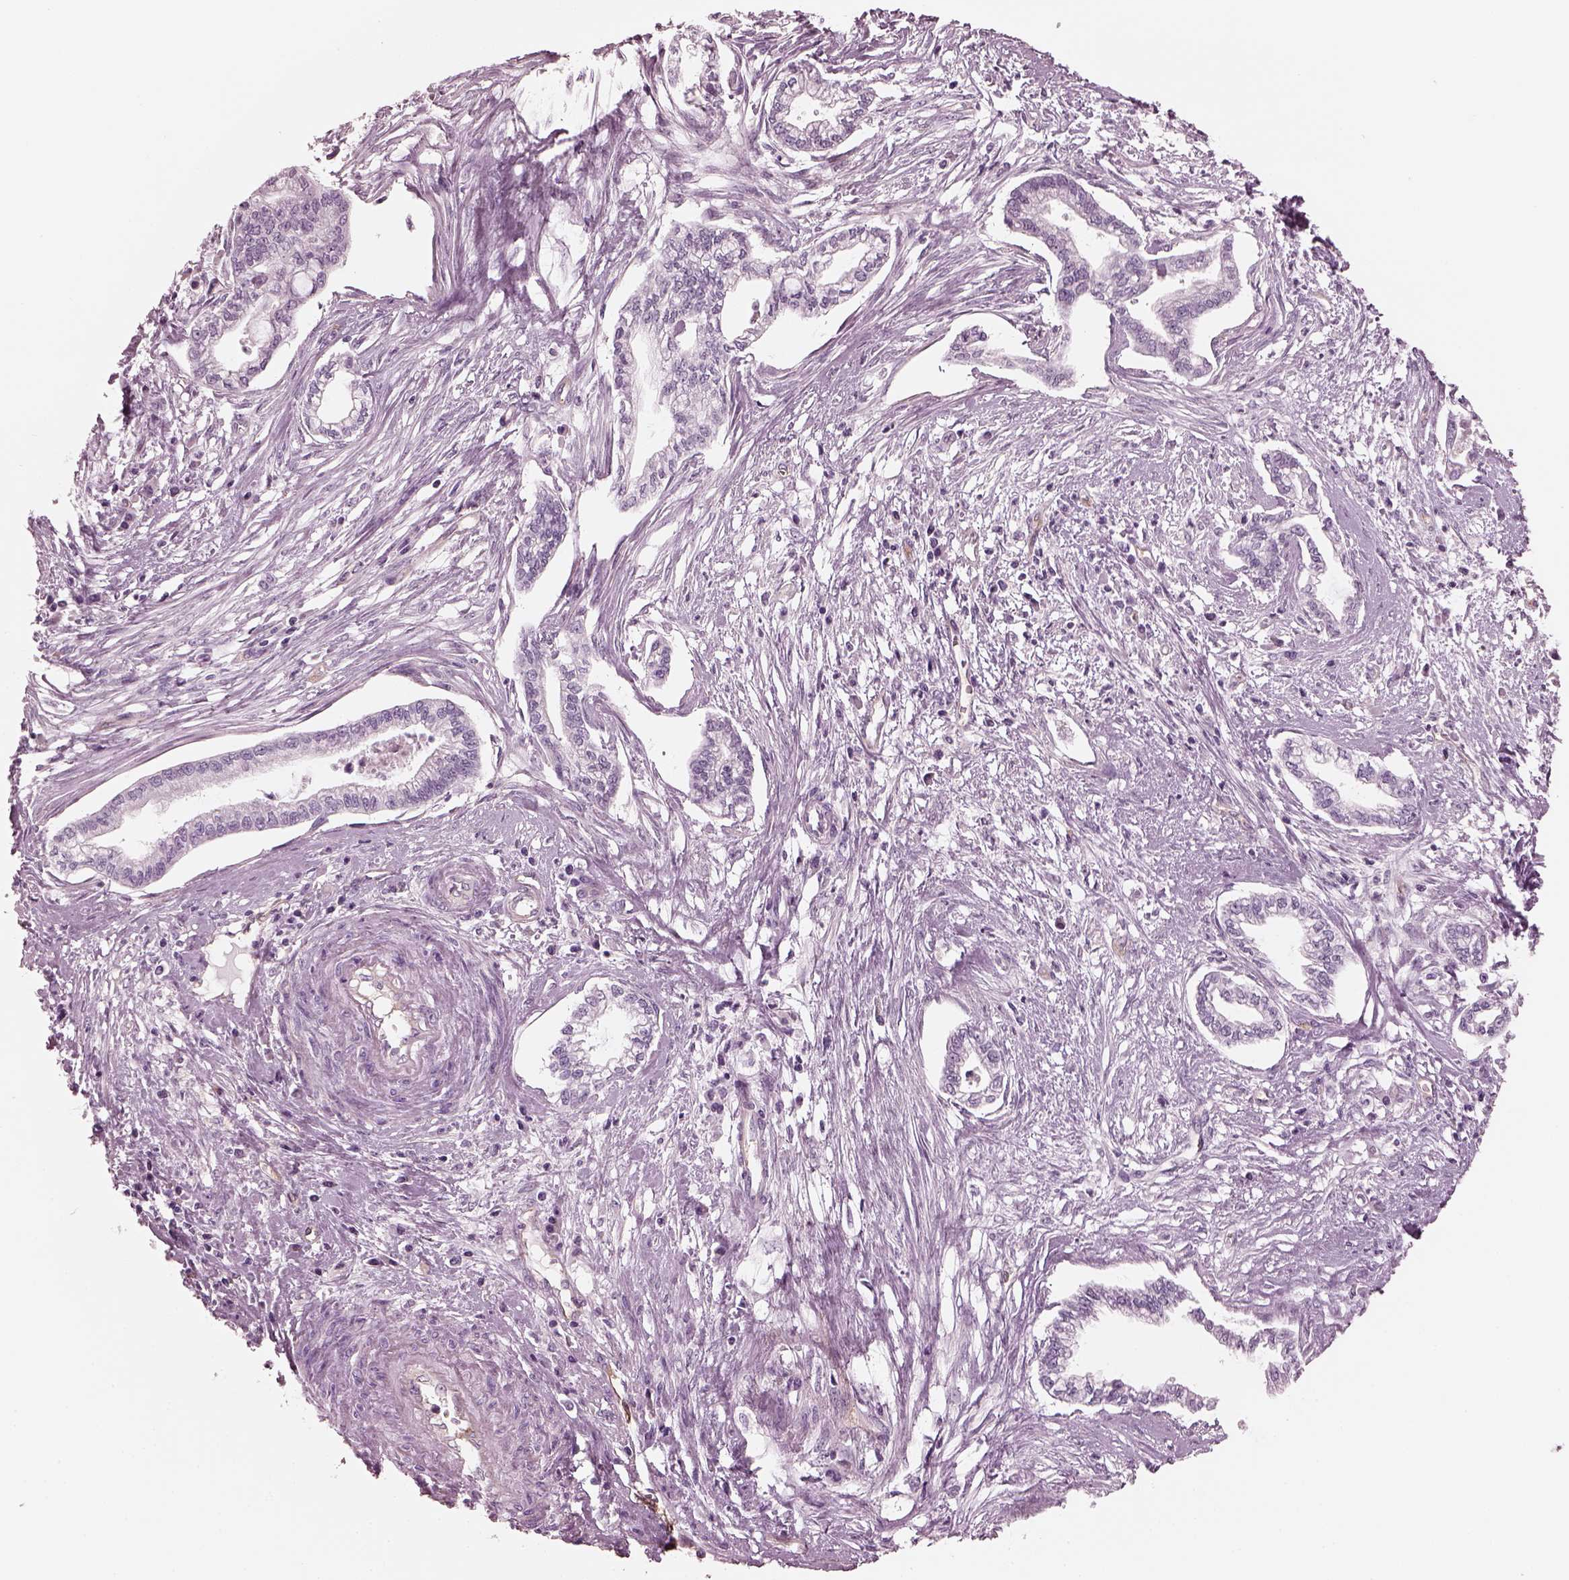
{"staining": {"intensity": "negative", "quantity": "none", "location": "none"}, "tissue": "cervical cancer", "cell_type": "Tumor cells", "image_type": "cancer", "snomed": [{"axis": "morphology", "description": "Adenocarcinoma, NOS"}, {"axis": "topography", "description": "Cervix"}], "caption": "The image displays no significant staining in tumor cells of cervical cancer.", "gene": "EIF4E1B", "patient": {"sex": "female", "age": 62}}